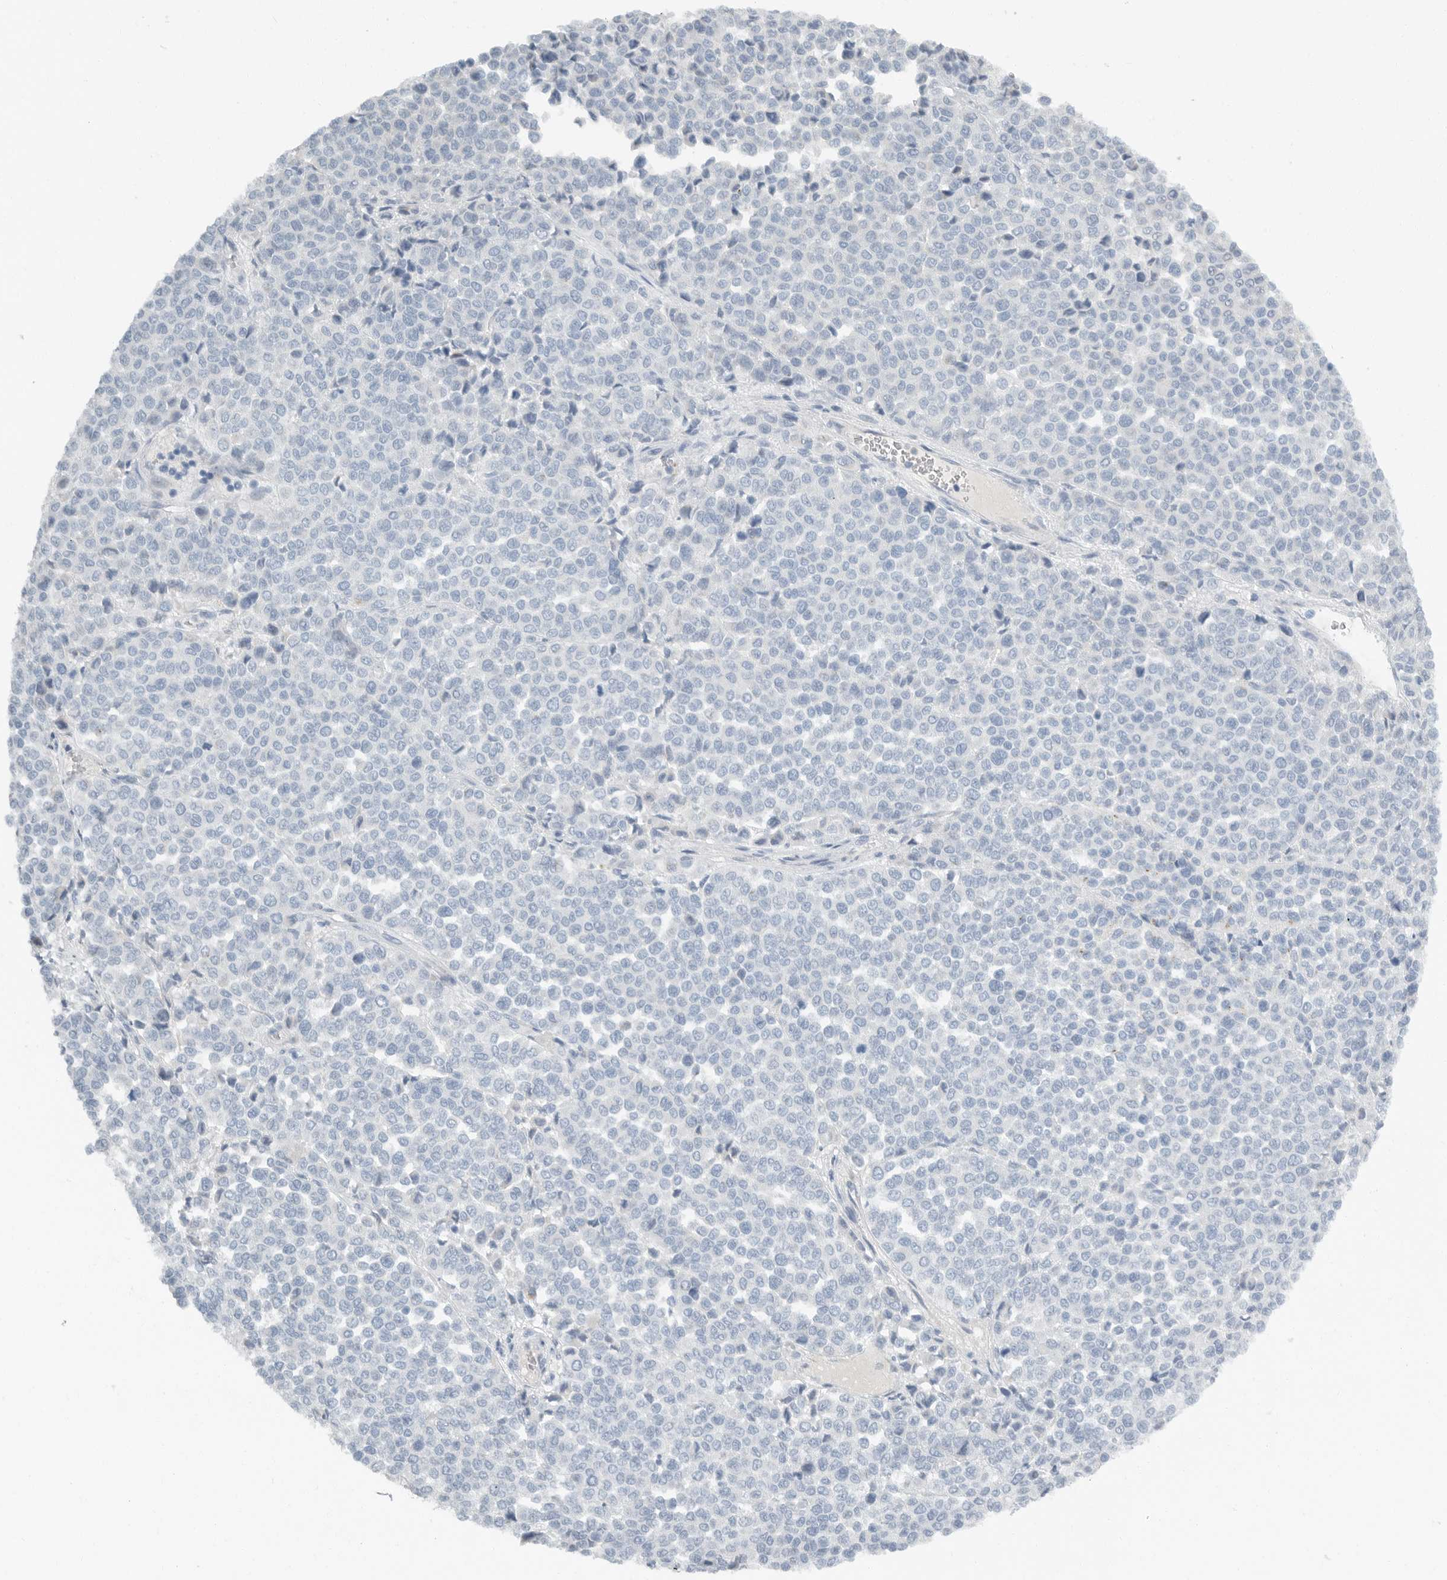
{"staining": {"intensity": "negative", "quantity": "none", "location": "none"}, "tissue": "melanoma", "cell_type": "Tumor cells", "image_type": "cancer", "snomed": [{"axis": "morphology", "description": "Malignant melanoma, Metastatic site"}, {"axis": "topography", "description": "Pancreas"}], "caption": "Protein analysis of malignant melanoma (metastatic site) exhibits no significant positivity in tumor cells. Nuclei are stained in blue.", "gene": "PAM", "patient": {"sex": "female", "age": 30}}